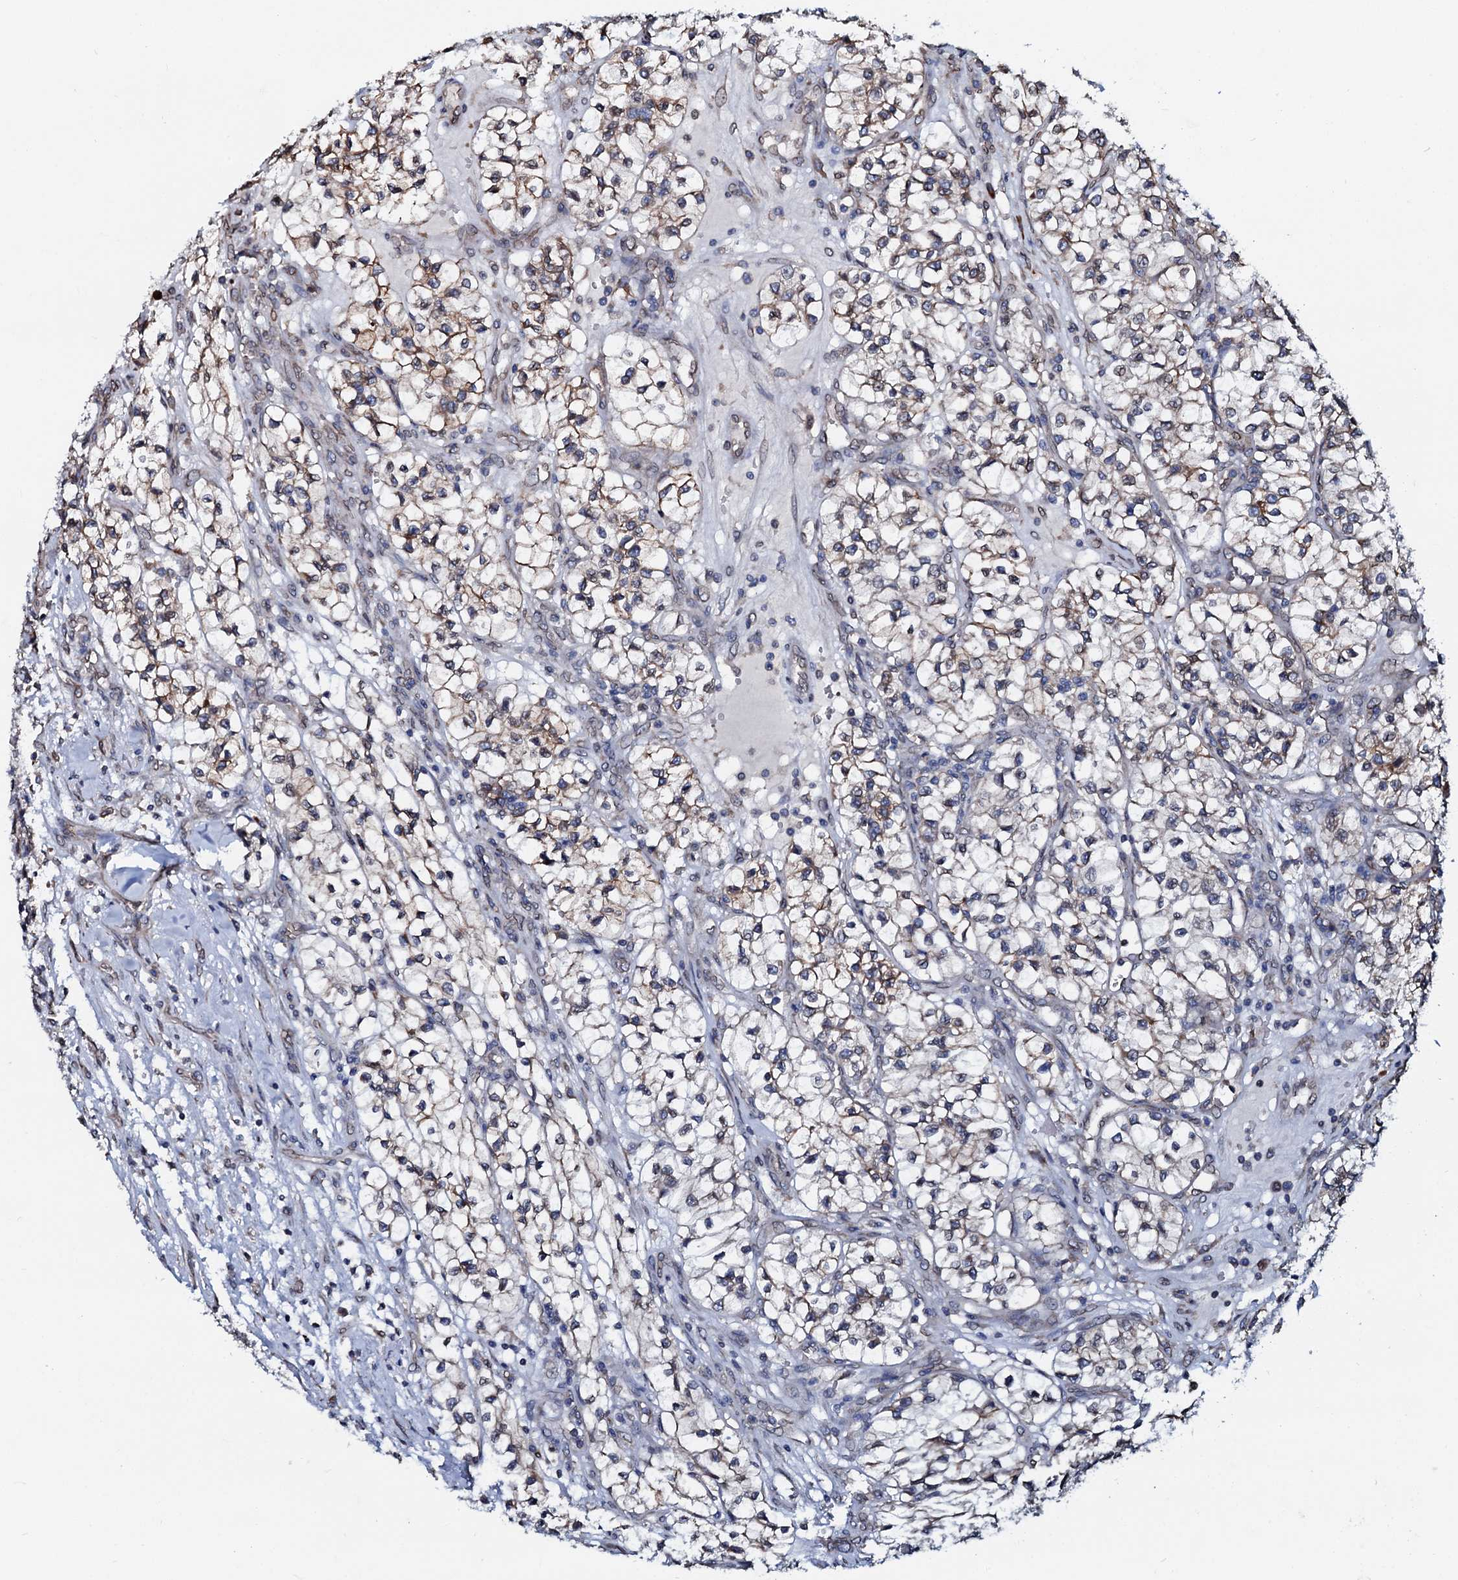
{"staining": {"intensity": "moderate", "quantity": "<25%", "location": "cytoplasmic/membranous,nuclear"}, "tissue": "renal cancer", "cell_type": "Tumor cells", "image_type": "cancer", "snomed": [{"axis": "morphology", "description": "Adenocarcinoma, NOS"}, {"axis": "topography", "description": "Kidney"}], "caption": "IHC micrograph of adenocarcinoma (renal) stained for a protein (brown), which exhibits low levels of moderate cytoplasmic/membranous and nuclear staining in about <25% of tumor cells.", "gene": "NRP2", "patient": {"sex": "female", "age": 57}}